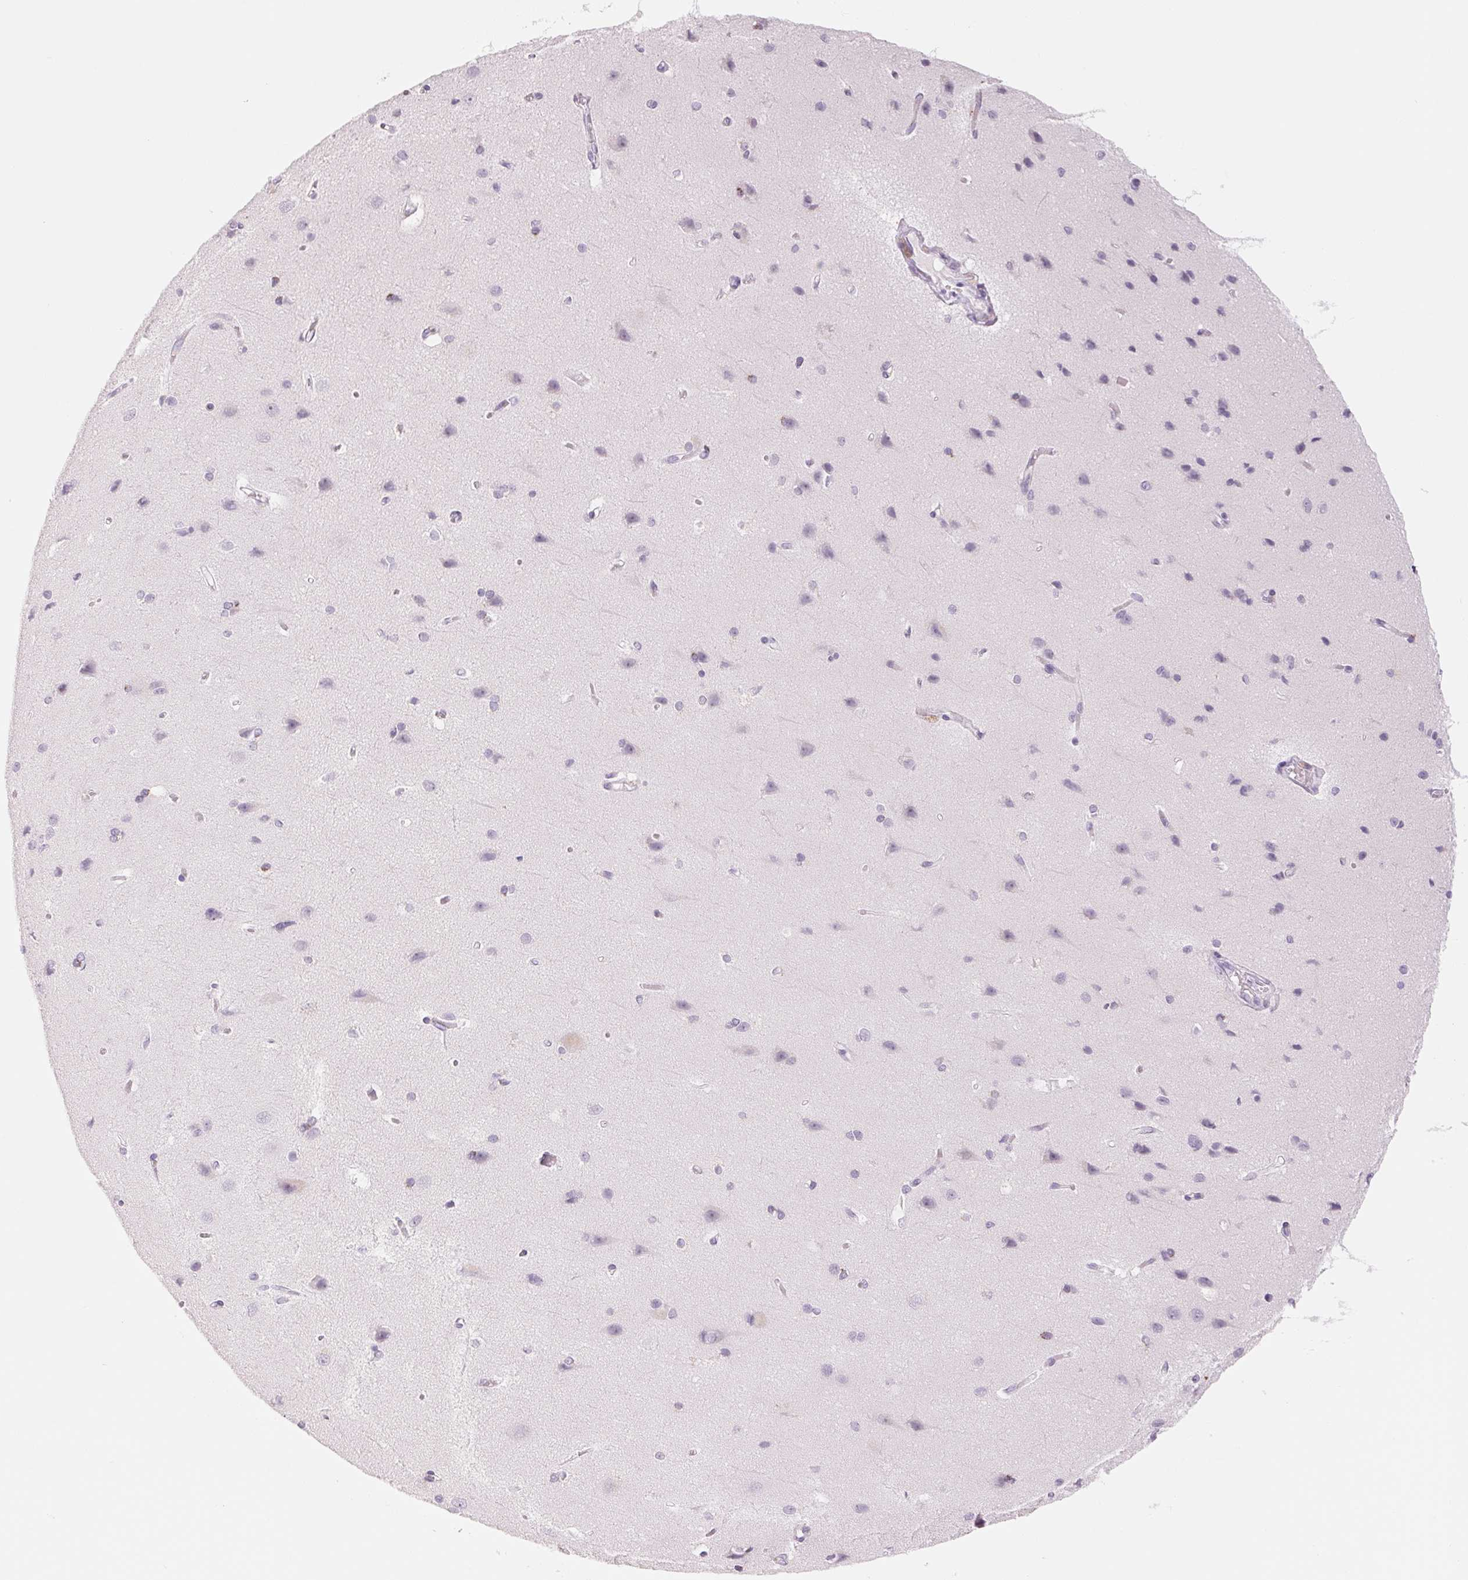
{"staining": {"intensity": "negative", "quantity": "none", "location": "none"}, "tissue": "cerebral cortex", "cell_type": "Endothelial cells", "image_type": "normal", "snomed": [{"axis": "morphology", "description": "Normal tissue, NOS"}, {"axis": "topography", "description": "Cerebral cortex"}], "caption": "A micrograph of human cerebral cortex is negative for staining in endothelial cells.", "gene": "GALNT7", "patient": {"sex": "male", "age": 37}}